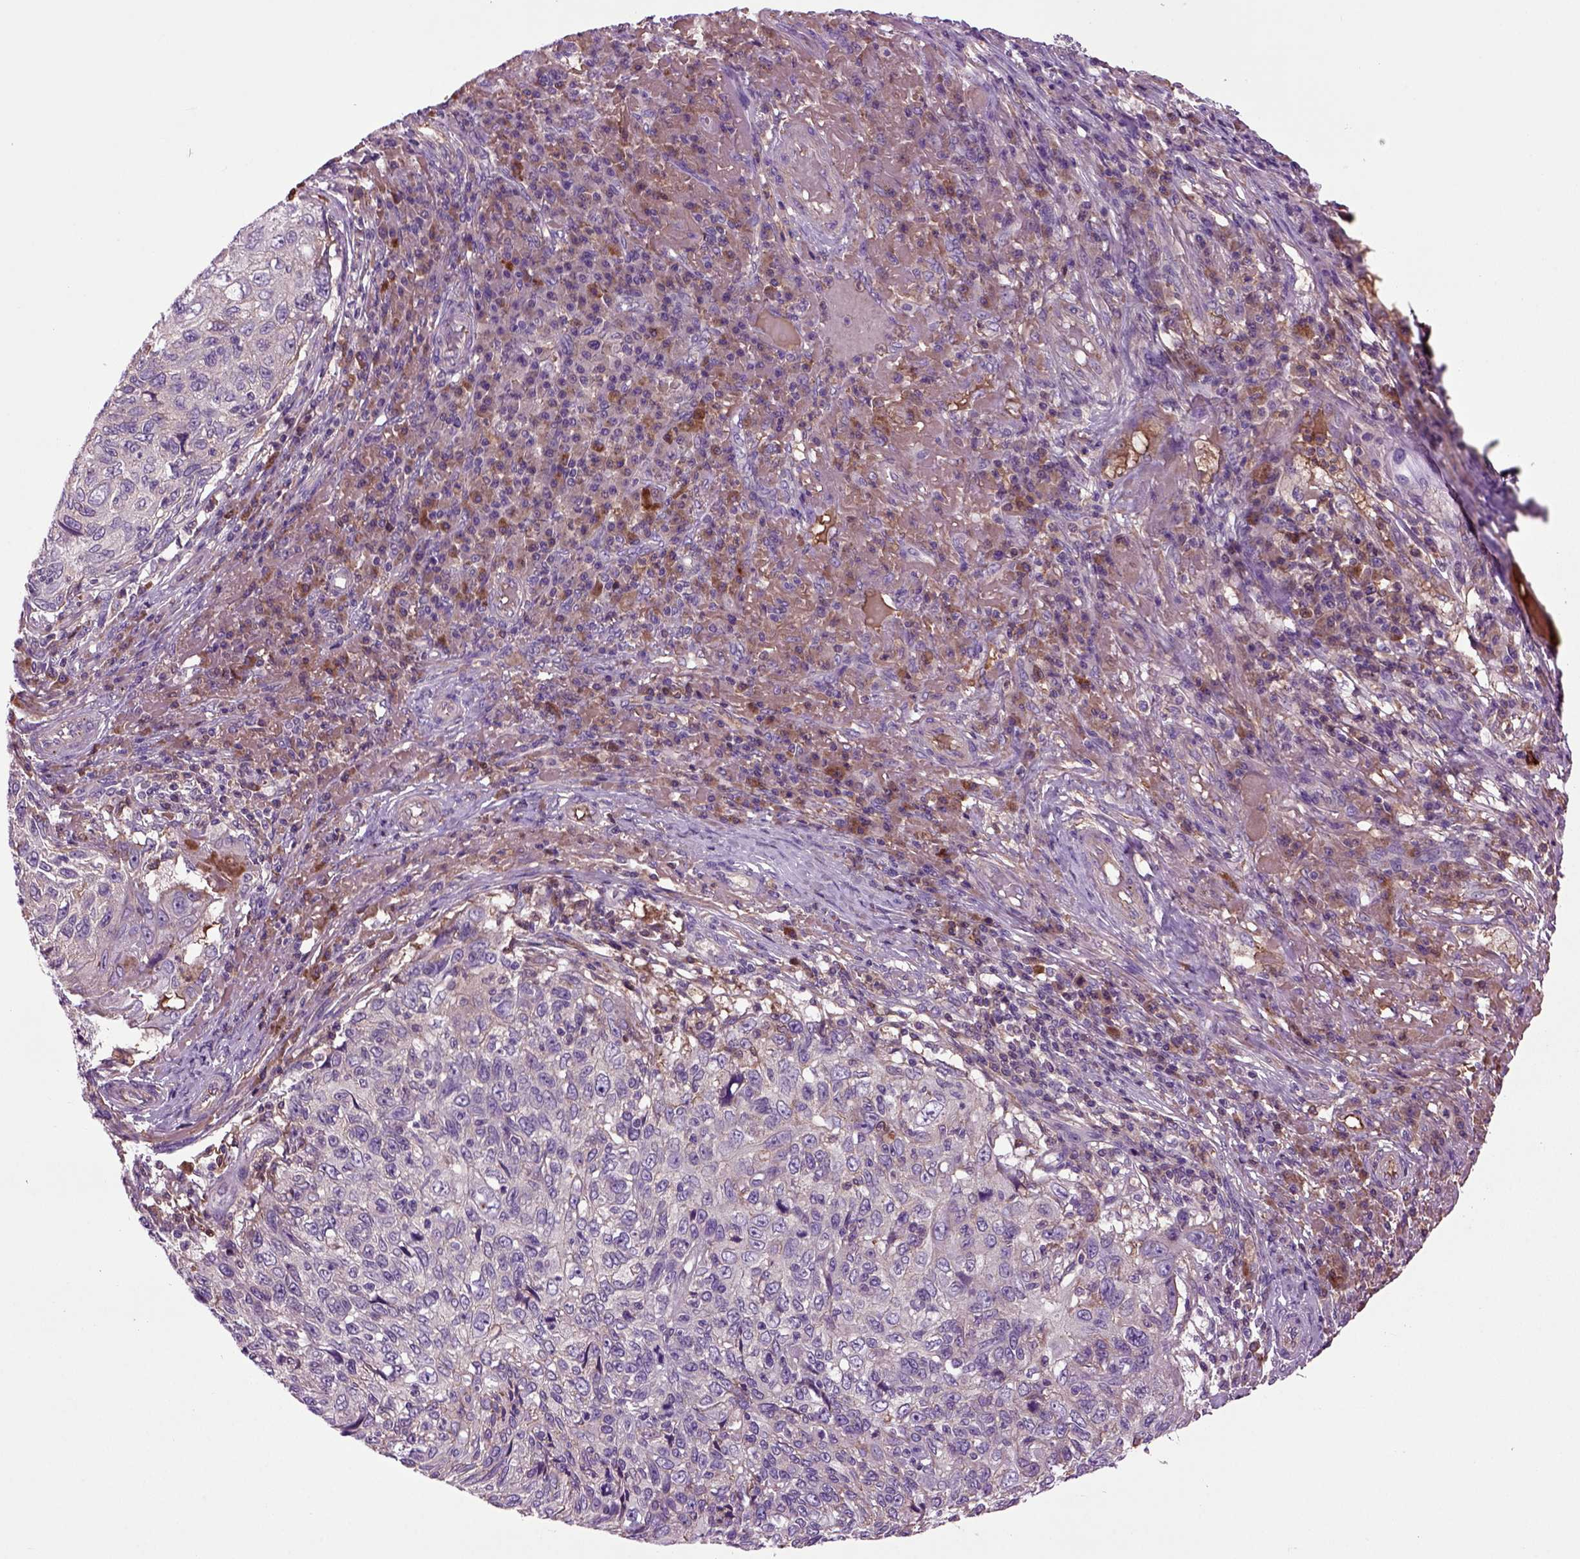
{"staining": {"intensity": "negative", "quantity": "none", "location": "none"}, "tissue": "skin cancer", "cell_type": "Tumor cells", "image_type": "cancer", "snomed": [{"axis": "morphology", "description": "Squamous cell carcinoma, NOS"}, {"axis": "topography", "description": "Skin"}], "caption": "Photomicrograph shows no protein staining in tumor cells of skin squamous cell carcinoma tissue.", "gene": "SPON1", "patient": {"sex": "male", "age": 92}}